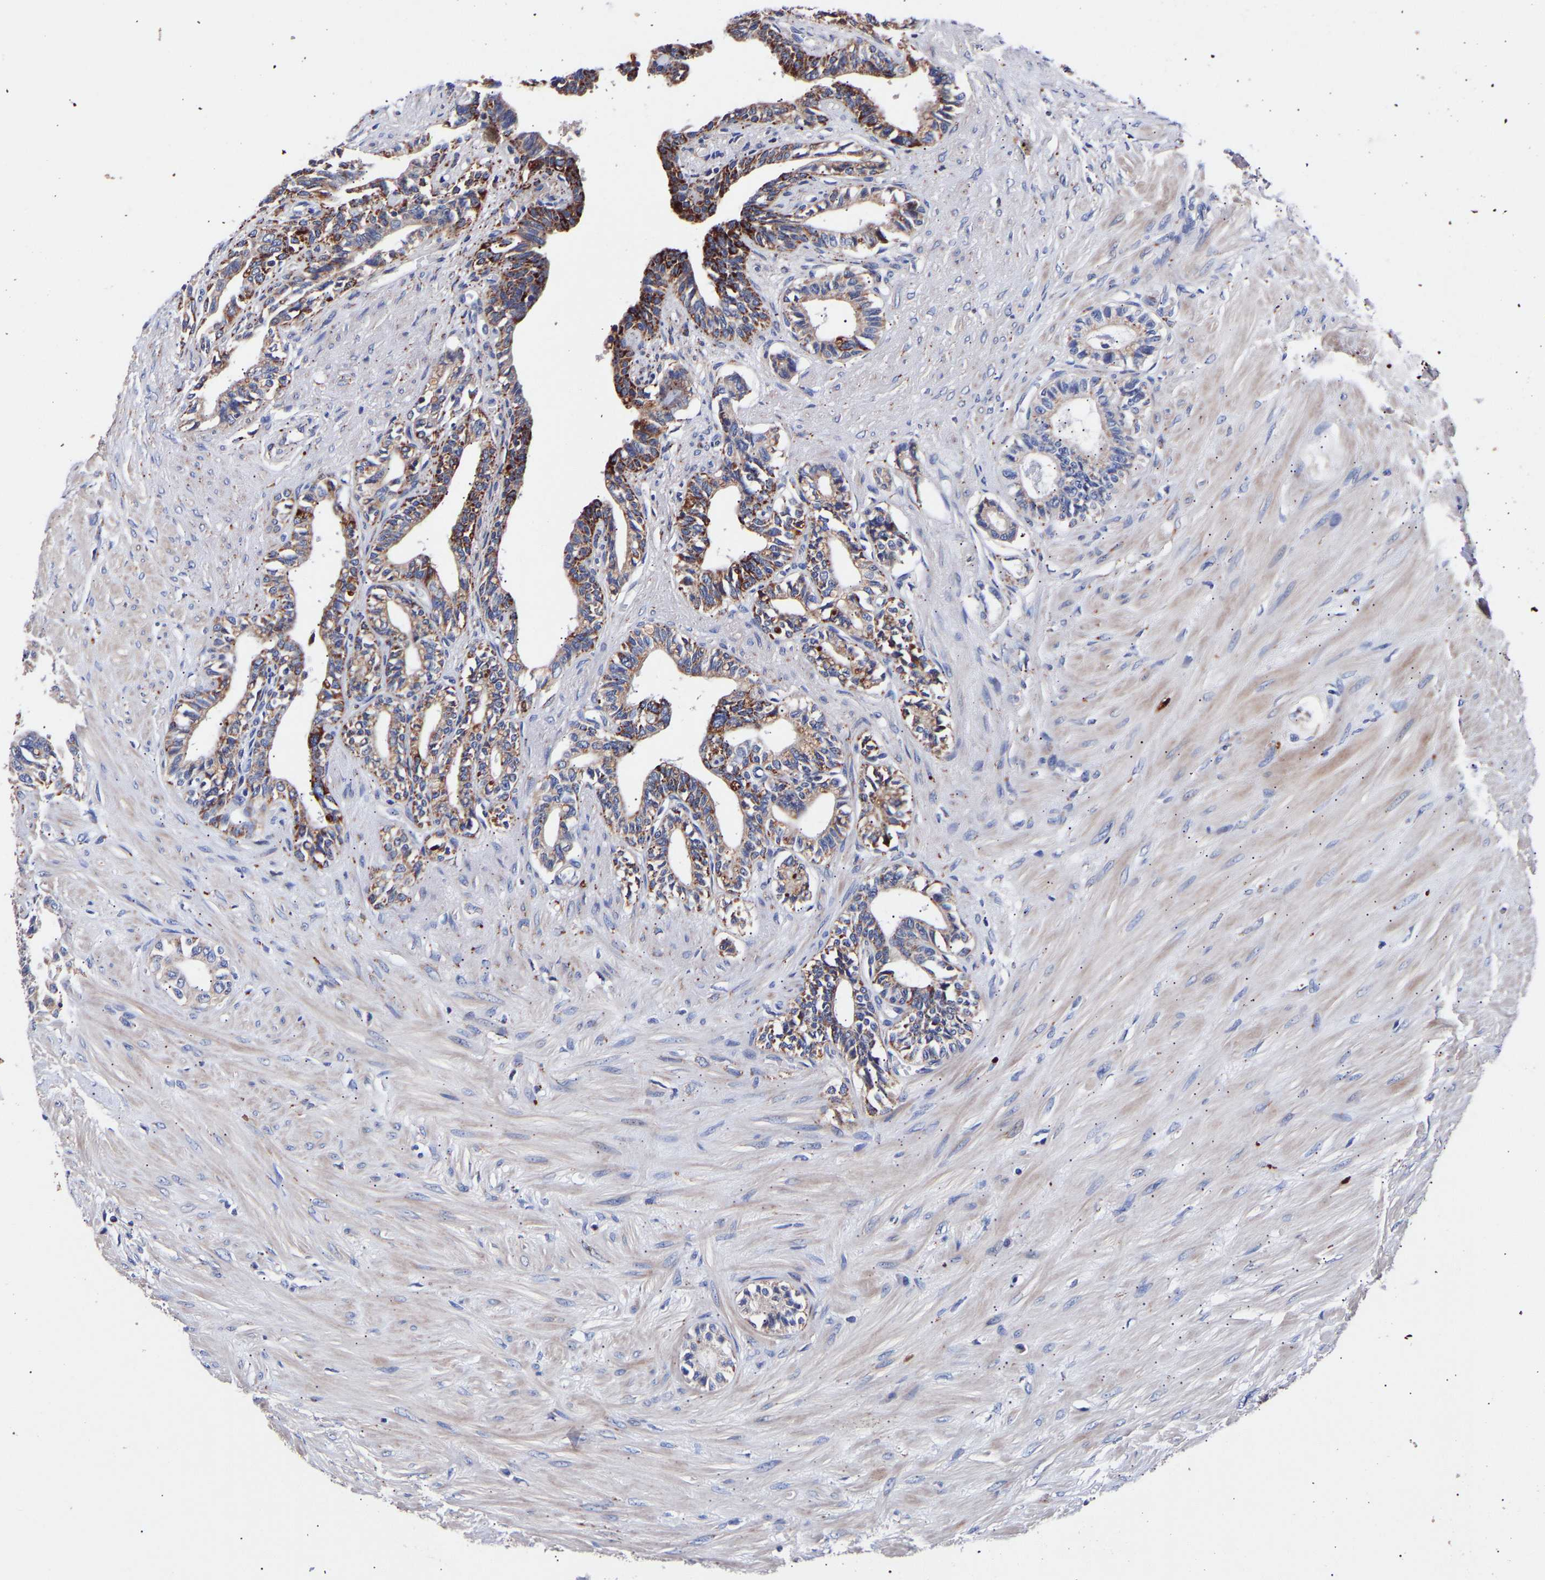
{"staining": {"intensity": "strong", "quantity": "<25%", "location": "cytoplasmic/membranous"}, "tissue": "seminal vesicle", "cell_type": "Glandular cells", "image_type": "normal", "snomed": [{"axis": "morphology", "description": "Normal tissue, NOS"}, {"axis": "morphology", "description": "Adenocarcinoma, High grade"}, {"axis": "topography", "description": "Prostate"}, {"axis": "topography", "description": "Seminal veicle"}], "caption": "IHC of benign human seminal vesicle exhibits medium levels of strong cytoplasmic/membranous staining in approximately <25% of glandular cells.", "gene": "SEM1", "patient": {"sex": "male", "age": 55}}